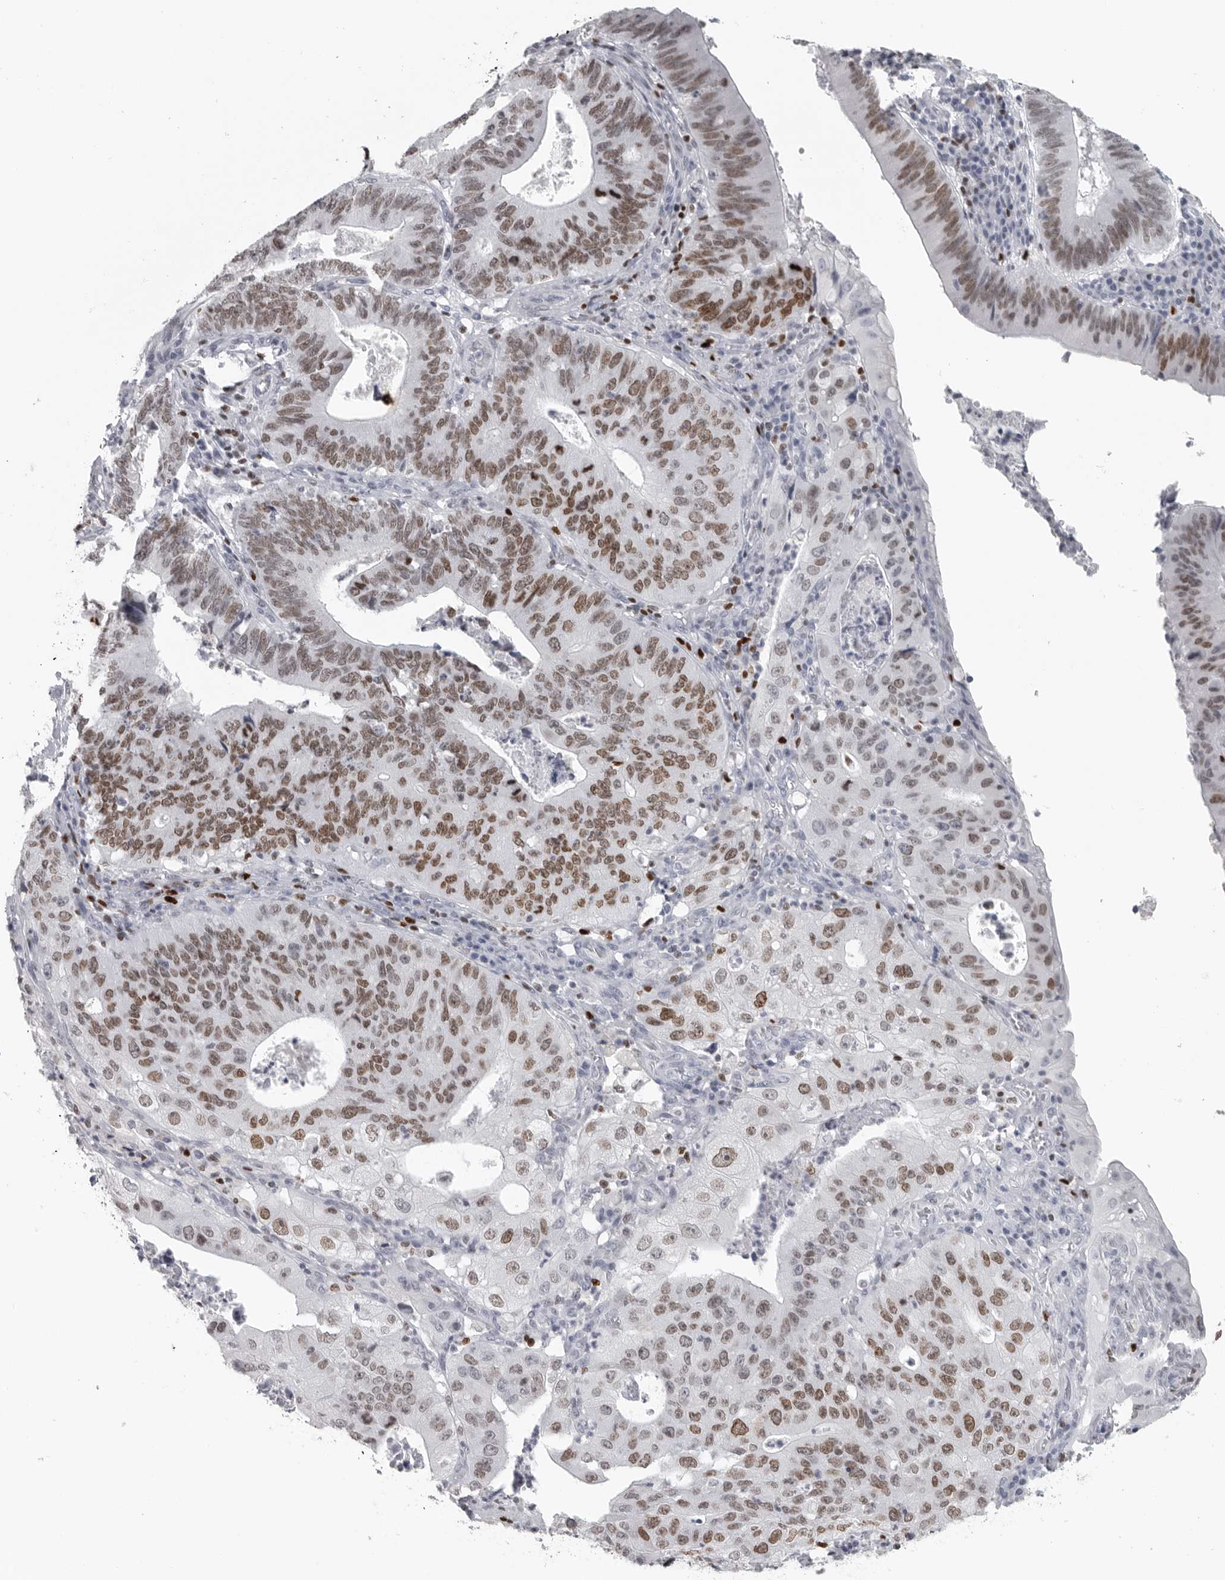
{"staining": {"intensity": "moderate", "quantity": ">75%", "location": "nuclear"}, "tissue": "stomach cancer", "cell_type": "Tumor cells", "image_type": "cancer", "snomed": [{"axis": "morphology", "description": "Adenocarcinoma, NOS"}, {"axis": "topography", "description": "Stomach"}], "caption": "The immunohistochemical stain labels moderate nuclear staining in tumor cells of stomach adenocarcinoma tissue.", "gene": "SATB2", "patient": {"sex": "male", "age": 59}}